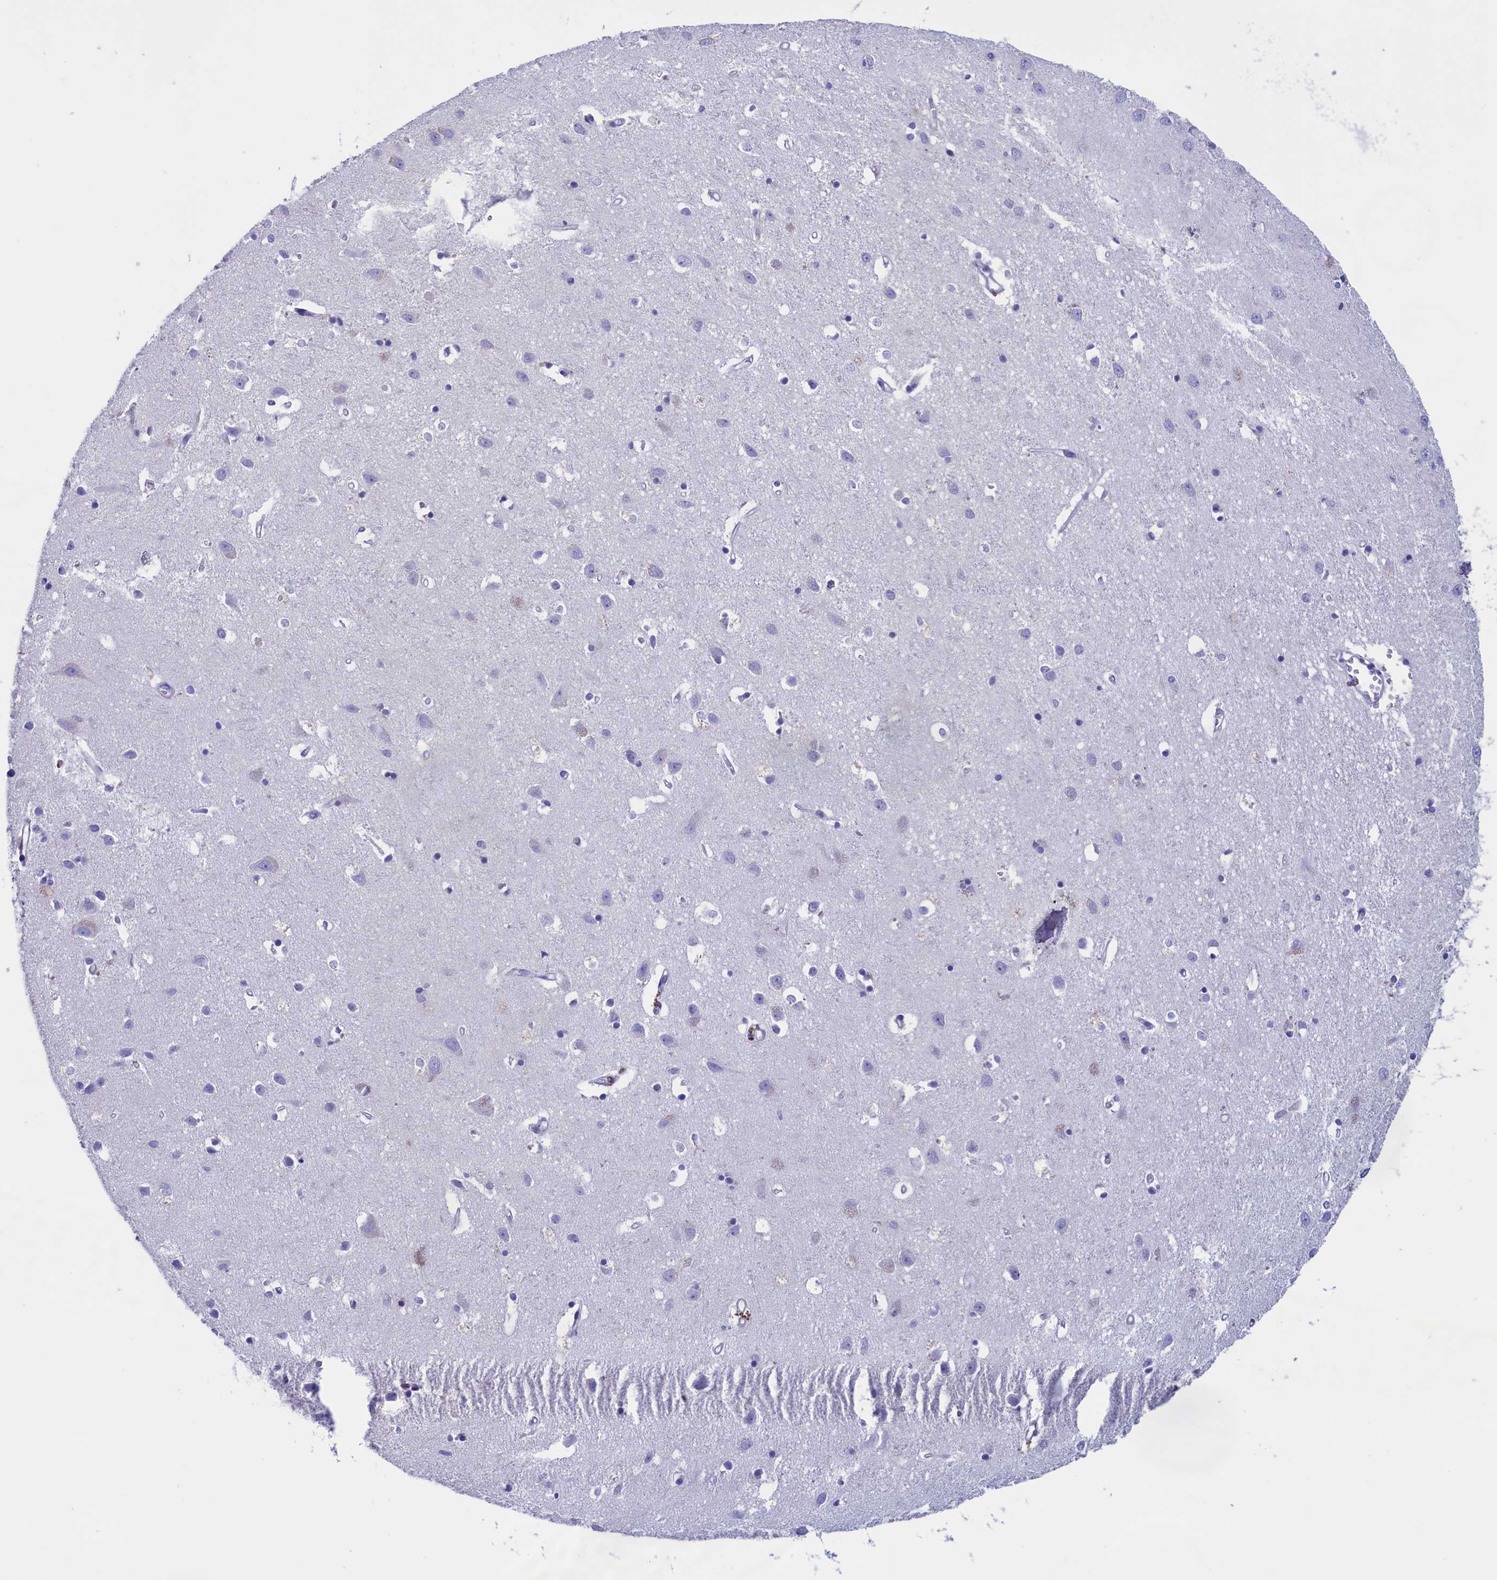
{"staining": {"intensity": "negative", "quantity": "none", "location": "none"}, "tissue": "cerebral cortex", "cell_type": "Endothelial cells", "image_type": "normal", "snomed": [{"axis": "morphology", "description": "Normal tissue, NOS"}, {"axis": "topography", "description": "Cerebral cortex"}], "caption": "Immunohistochemistry of normal cerebral cortex demonstrates no expression in endothelial cells.", "gene": "VPS35L", "patient": {"sex": "female", "age": 64}}